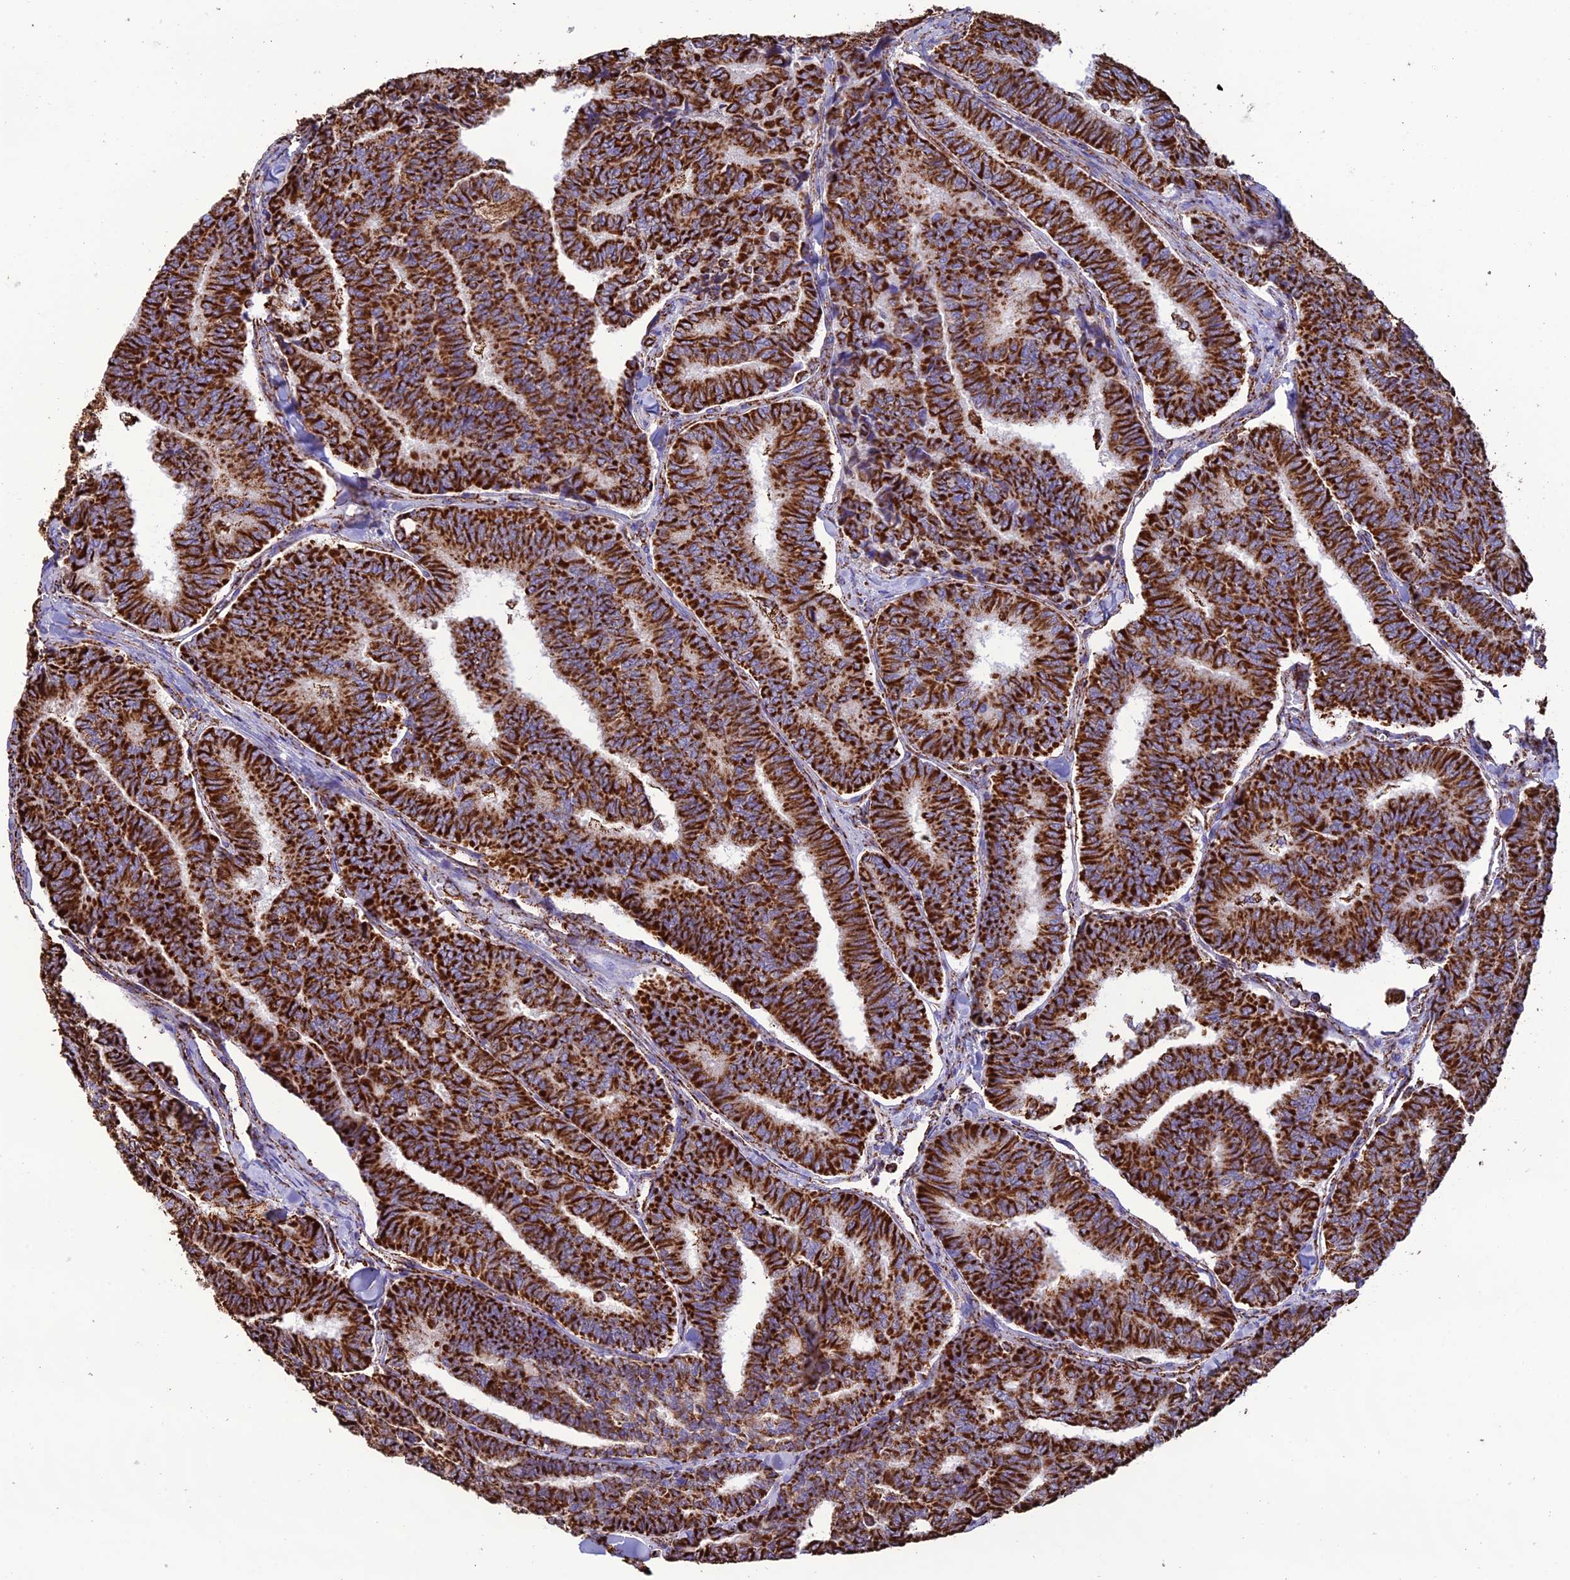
{"staining": {"intensity": "strong", "quantity": ">75%", "location": "cytoplasmic/membranous"}, "tissue": "thyroid cancer", "cell_type": "Tumor cells", "image_type": "cancer", "snomed": [{"axis": "morphology", "description": "Papillary adenocarcinoma, NOS"}, {"axis": "topography", "description": "Thyroid gland"}], "caption": "Immunohistochemistry (DAB) staining of human thyroid cancer (papillary adenocarcinoma) demonstrates strong cytoplasmic/membranous protein staining in about >75% of tumor cells.", "gene": "NDUFAF1", "patient": {"sex": "female", "age": 35}}